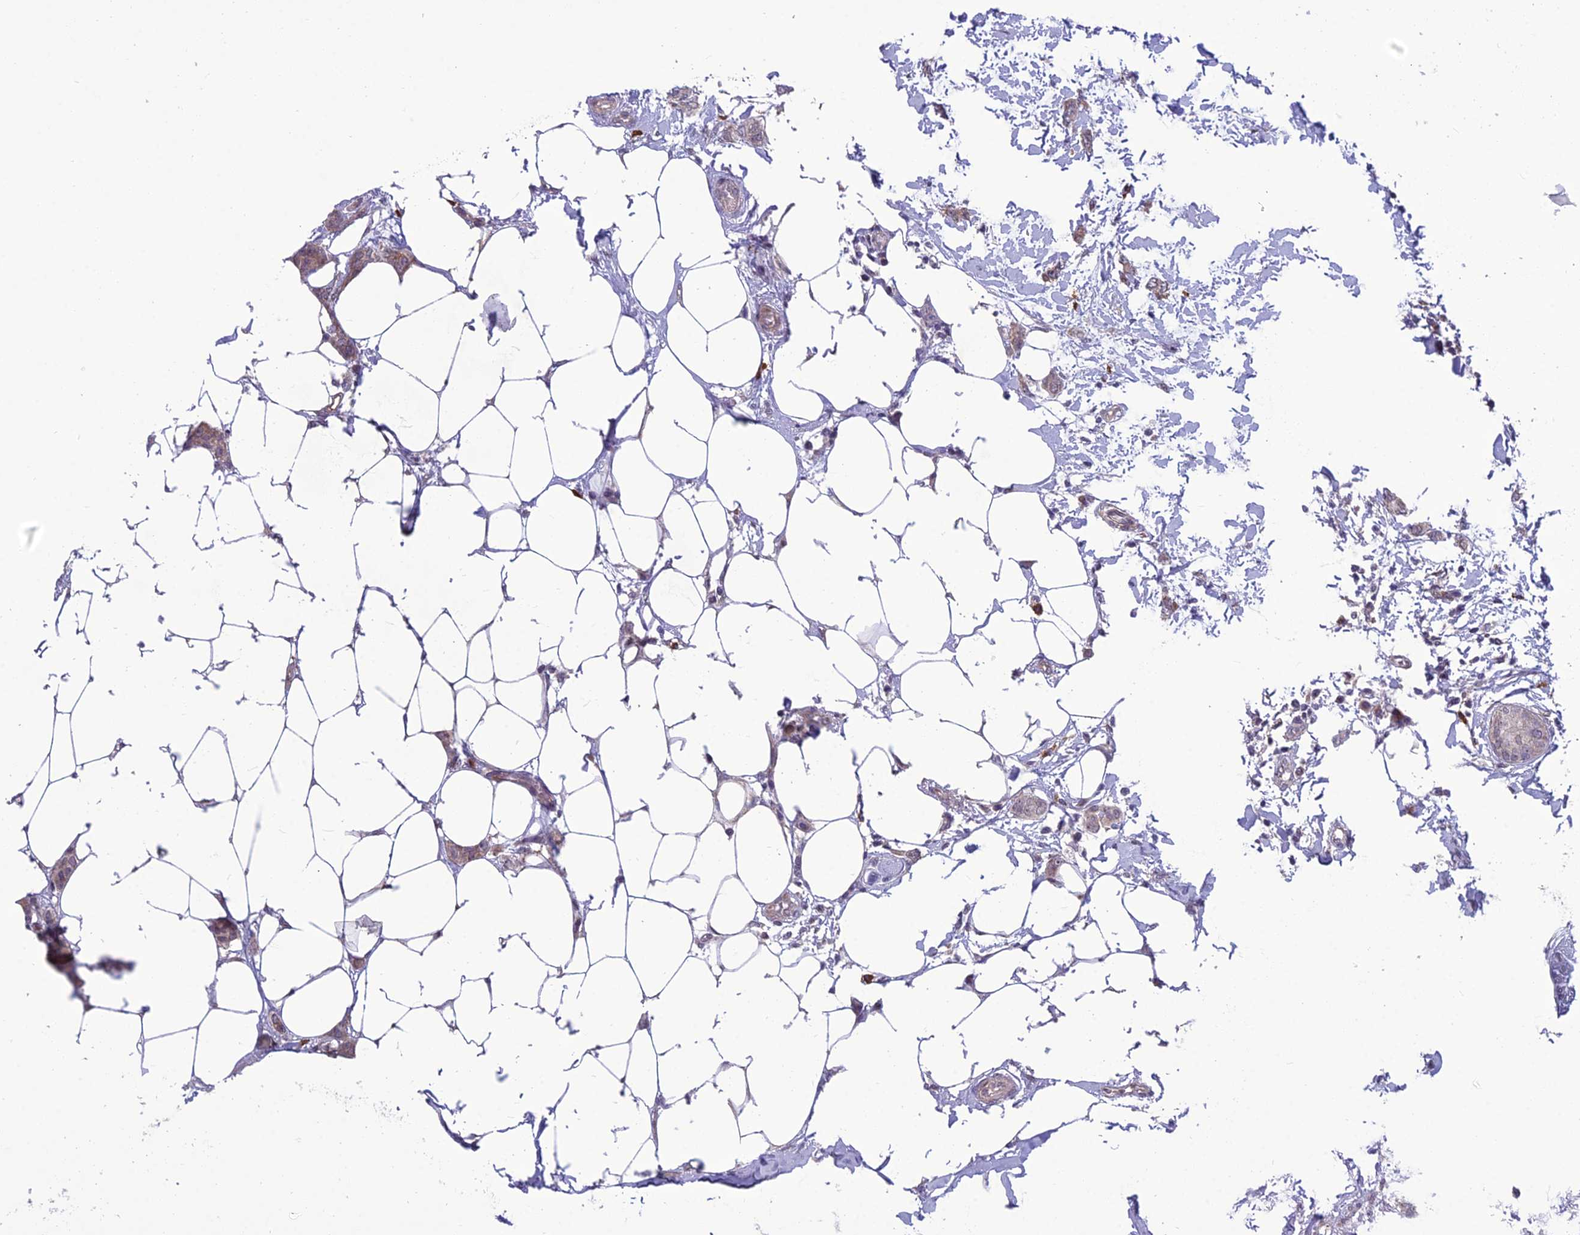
{"staining": {"intensity": "weak", "quantity": "<25%", "location": "cytoplasmic/membranous"}, "tissue": "breast cancer", "cell_type": "Tumor cells", "image_type": "cancer", "snomed": [{"axis": "morphology", "description": "Duct carcinoma"}, {"axis": "topography", "description": "Breast"}], "caption": "Image shows no protein staining in tumor cells of breast intraductal carcinoma tissue. Brightfield microscopy of IHC stained with DAB (3,3'-diaminobenzidine) (brown) and hematoxylin (blue), captured at high magnification.", "gene": "FBRS", "patient": {"sex": "female", "age": 72}}